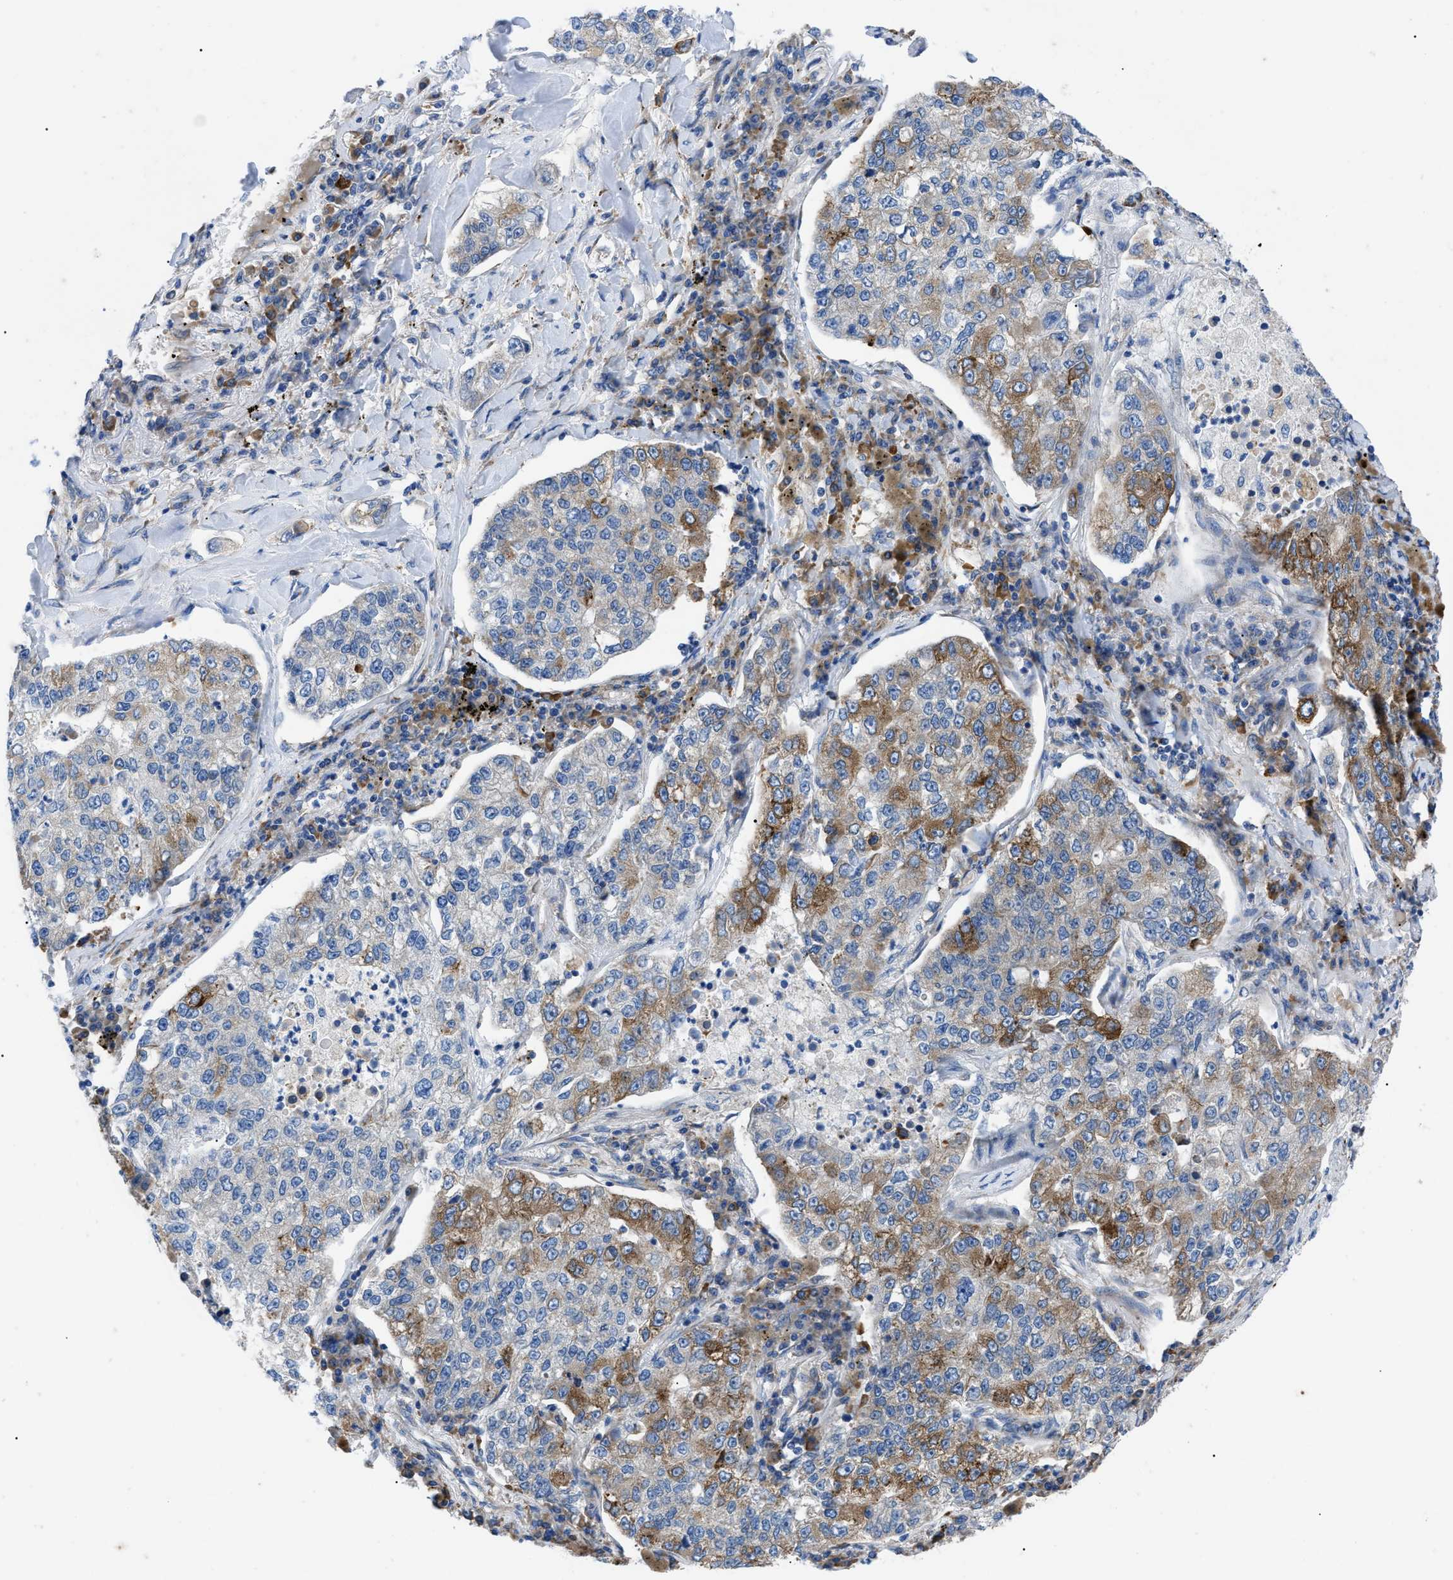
{"staining": {"intensity": "moderate", "quantity": "25%-75%", "location": "cytoplasmic/membranous"}, "tissue": "lung cancer", "cell_type": "Tumor cells", "image_type": "cancer", "snomed": [{"axis": "morphology", "description": "Adenocarcinoma, NOS"}, {"axis": "topography", "description": "Lung"}], "caption": "Lung cancer was stained to show a protein in brown. There is medium levels of moderate cytoplasmic/membranous expression in about 25%-75% of tumor cells. (IHC, brightfield microscopy, high magnification).", "gene": "HSPB8", "patient": {"sex": "male", "age": 49}}